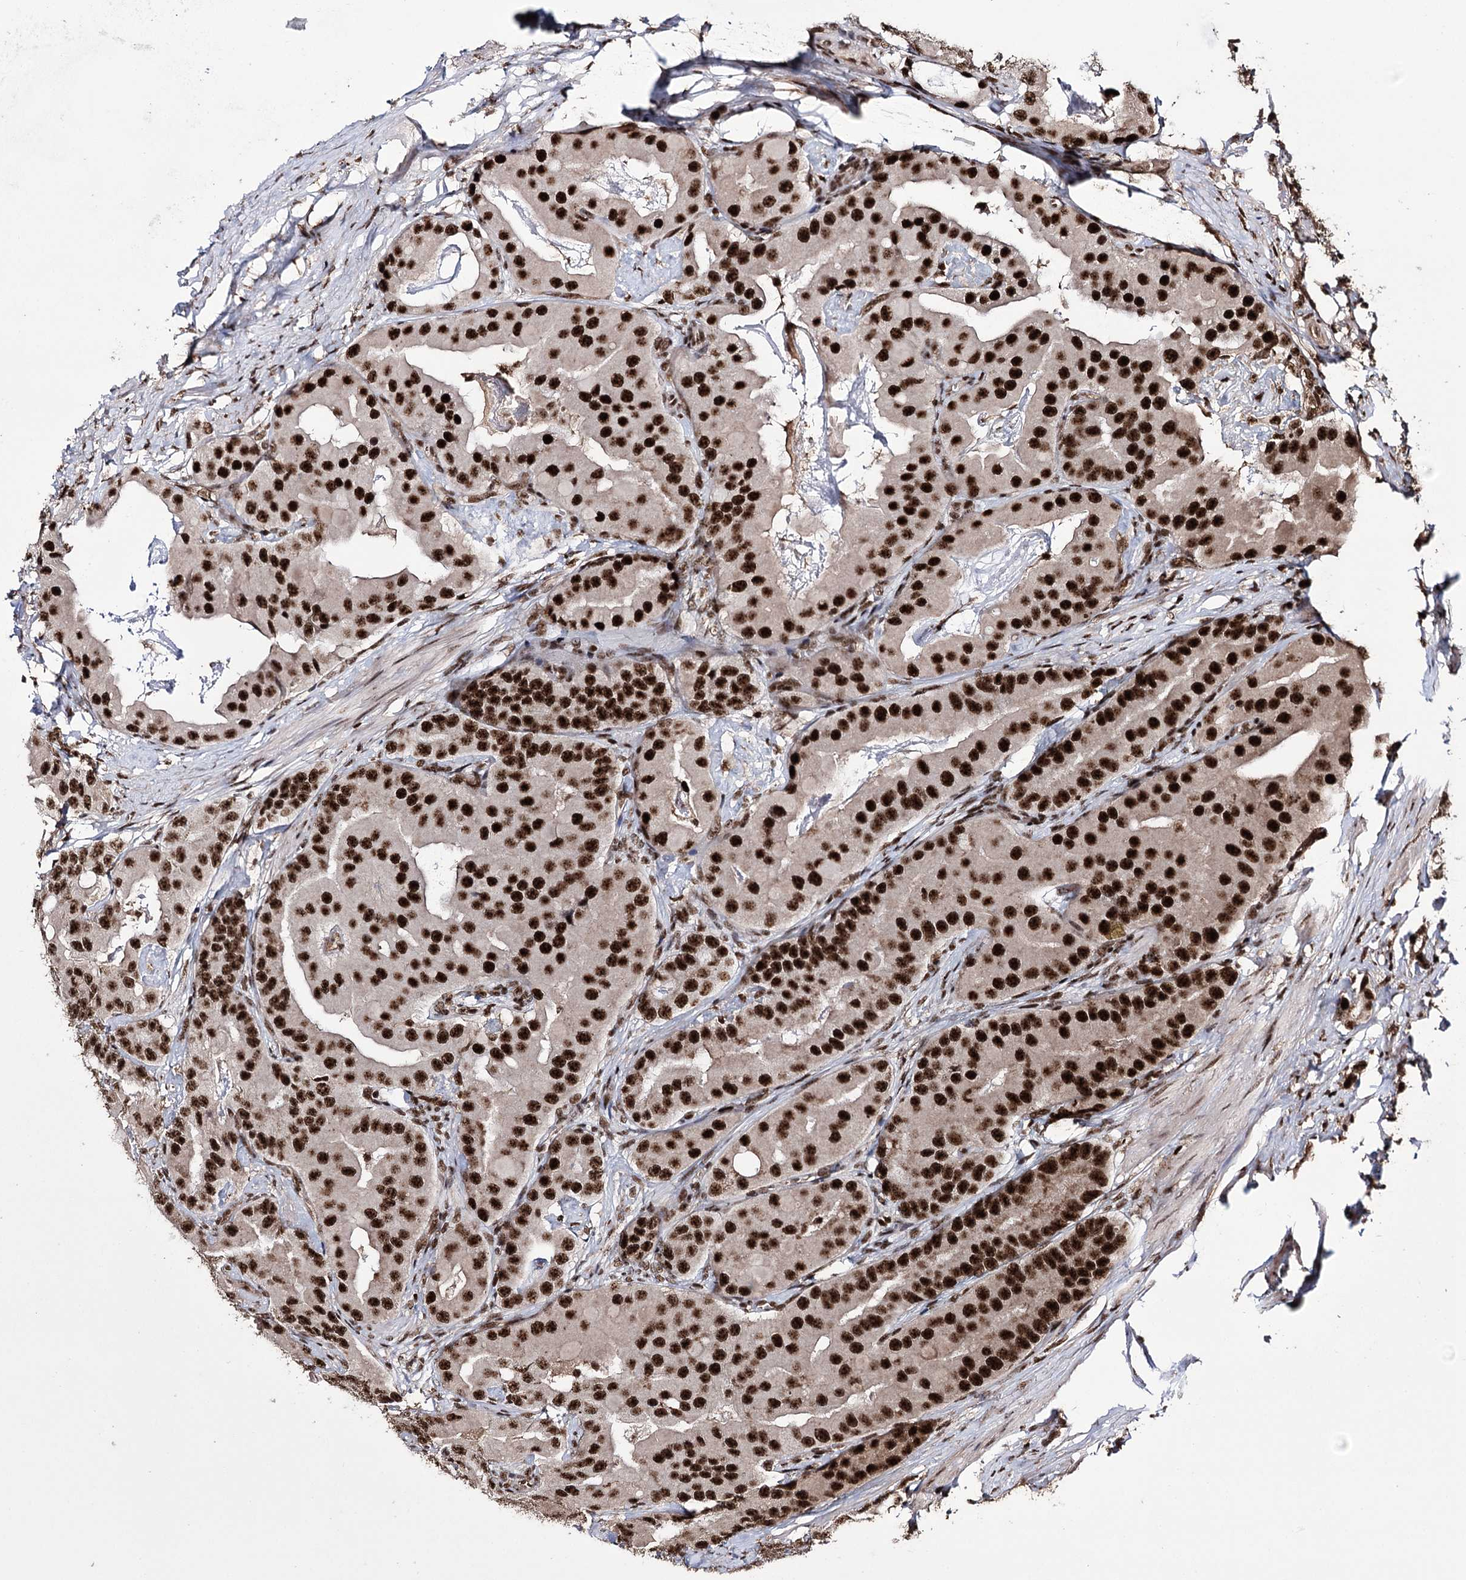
{"staining": {"intensity": "strong", "quantity": ">75%", "location": "nuclear"}, "tissue": "prostate cancer", "cell_type": "Tumor cells", "image_type": "cancer", "snomed": [{"axis": "morphology", "description": "Adenocarcinoma, Low grade"}, {"axis": "topography", "description": "Prostate"}], "caption": "Immunohistochemistry histopathology image of neoplastic tissue: human prostate adenocarcinoma (low-grade) stained using IHC displays high levels of strong protein expression localized specifically in the nuclear of tumor cells, appearing as a nuclear brown color.", "gene": "PRPF40A", "patient": {"sex": "male", "age": 71}}